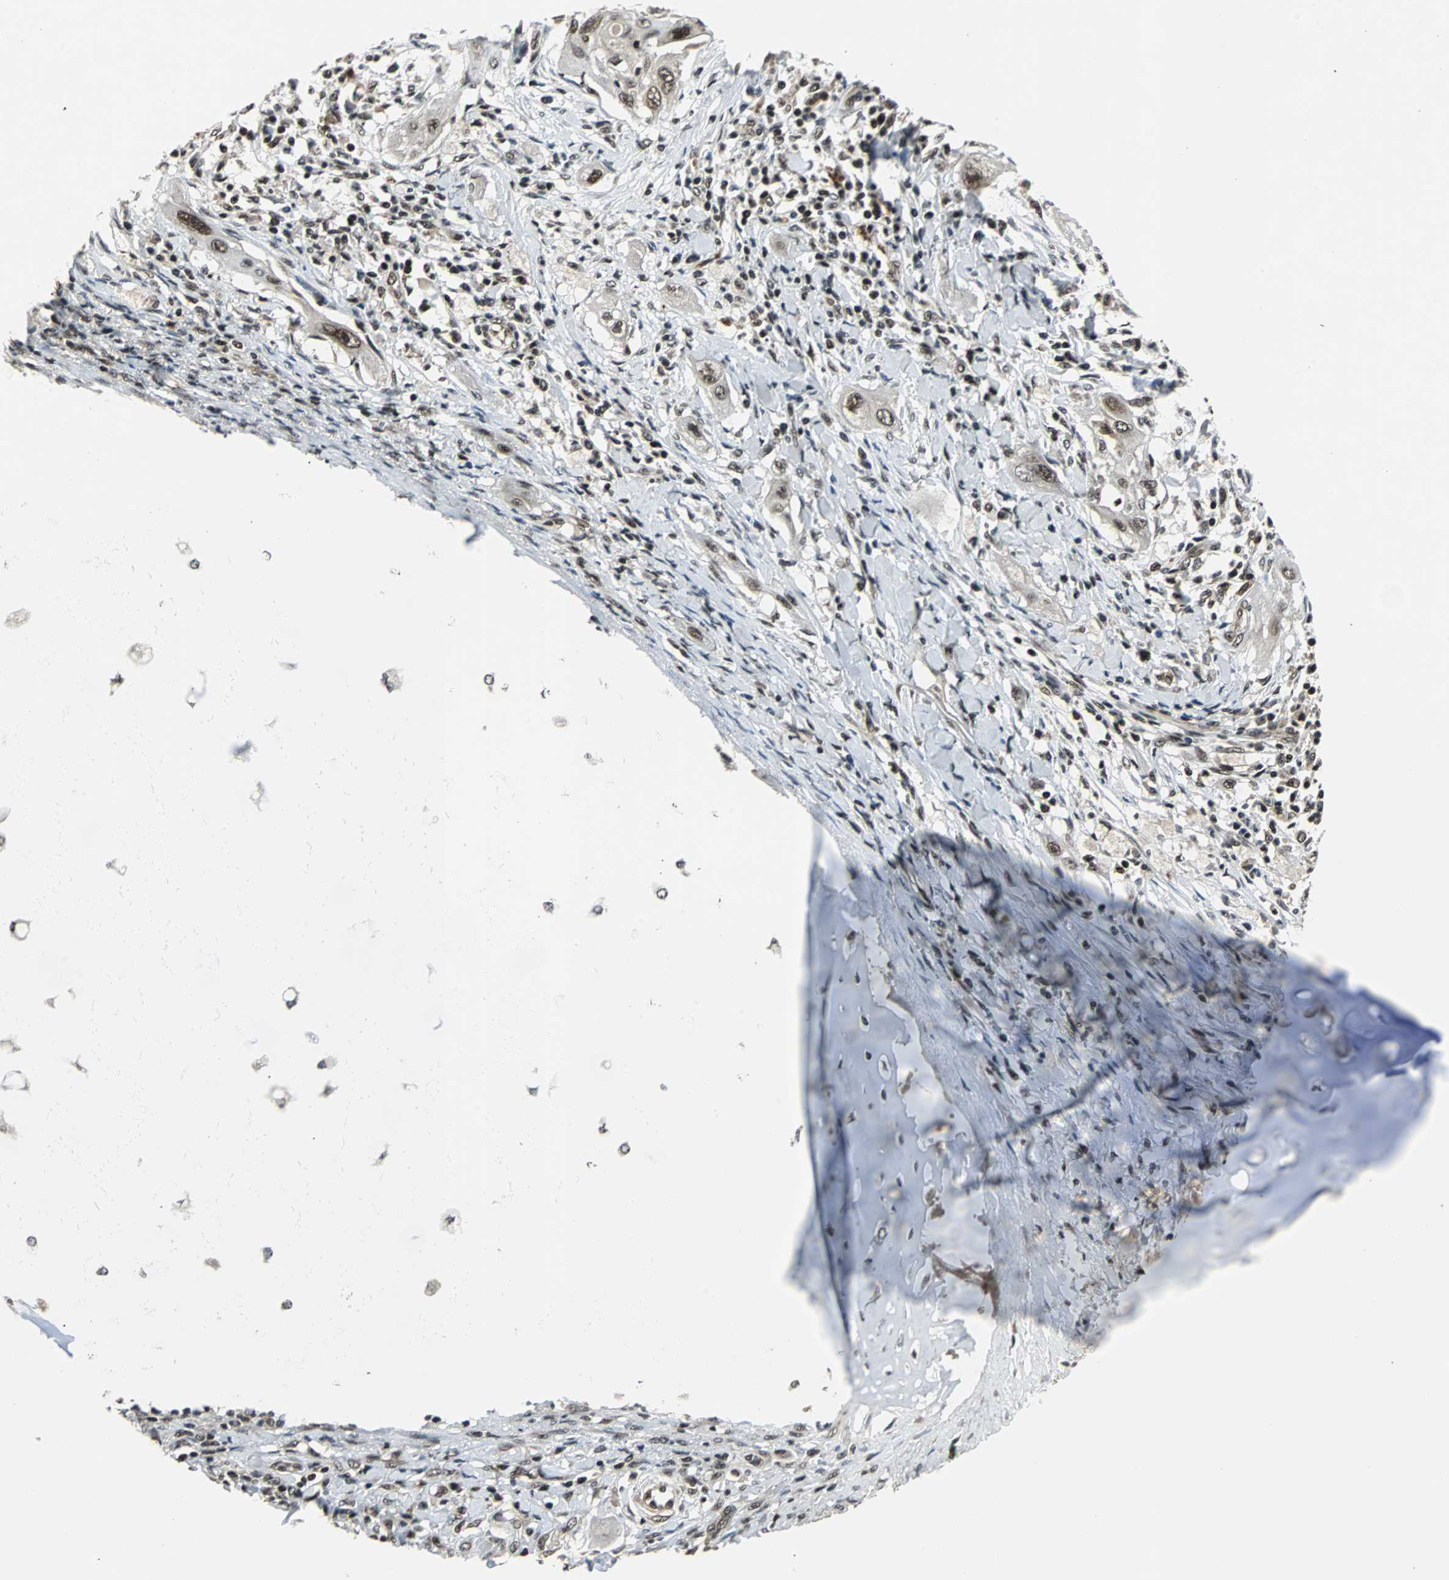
{"staining": {"intensity": "moderate", "quantity": ">75%", "location": "nuclear"}, "tissue": "lung cancer", "cell_type": "Tumor cells", "image_type": "cancer", "snomed": [{"axis": "morphology", "description": "Squamous cell carcinoma, NOS"}, {"axis": "topography", "description": "Lung"}], "caption": "Brown immunohistochemical staining in human lung cancer (squamous cell carcinoma) reveals moderate nuclear staining in approximately >75% of tumor cells.", "gene": "TAF5", "patient": {"sex": "female", "age": 47}}